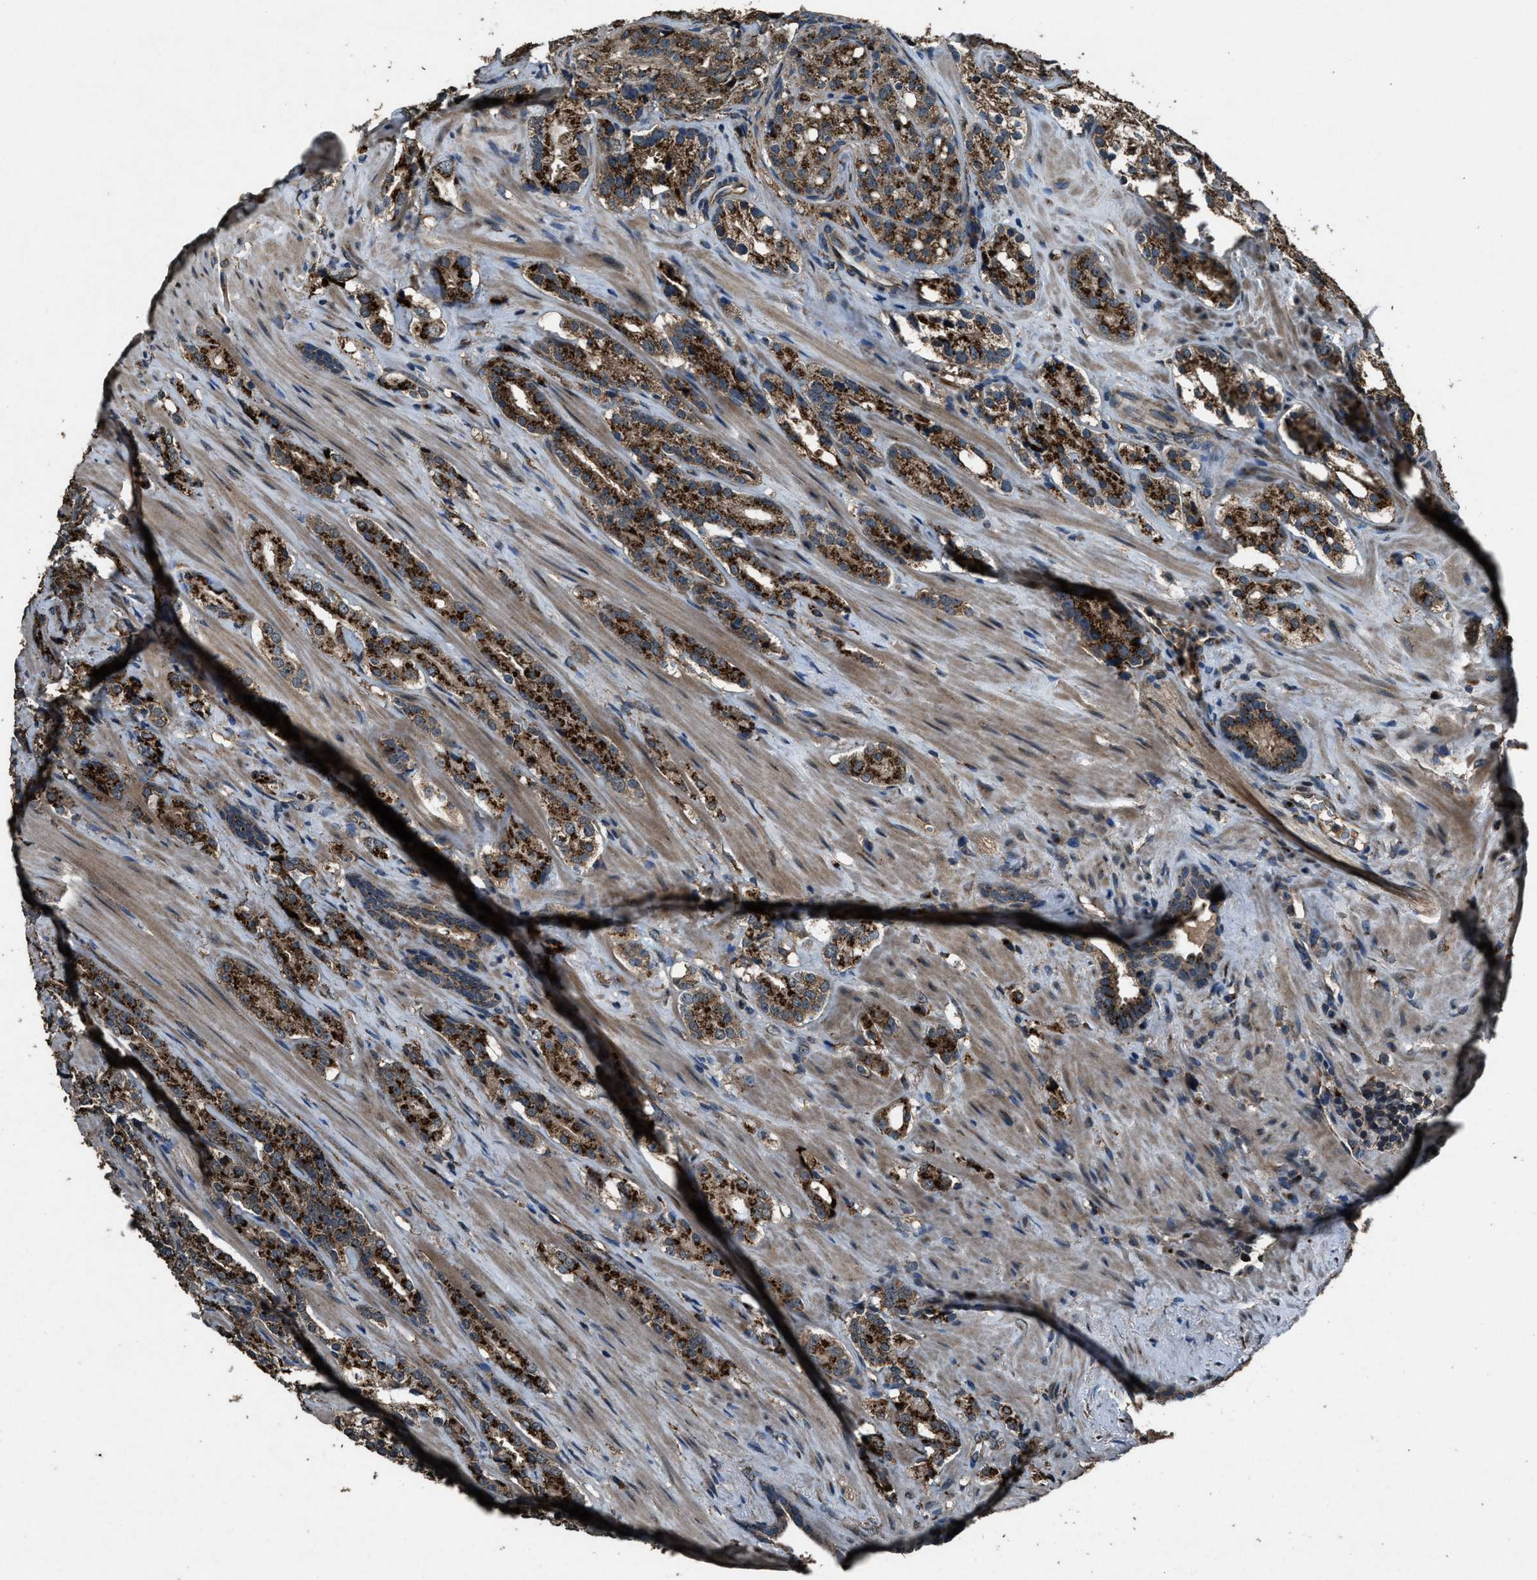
{"staining": {"intensity": "strong", "quantity": ">75%", "location": "cytoplasmic/membranous"}, "tissue": "prostate cancer", "cell_type": "Tumor cells", "image_type": "cancer", "snomed": [{"axis": "morphology", "description": "Adenocarcinoma, High grade"}, {"axis": "topography", "description": "Prostate"}], "caption": "Adenocarcinoma (high-grade) (prostate) stained with a brown dye shows strong cytoplasmic/membranous positive positivity in about >75% of tumor cells.", "gene": "SLC38A10", "patient": {"sex": "male", "age": 71}}